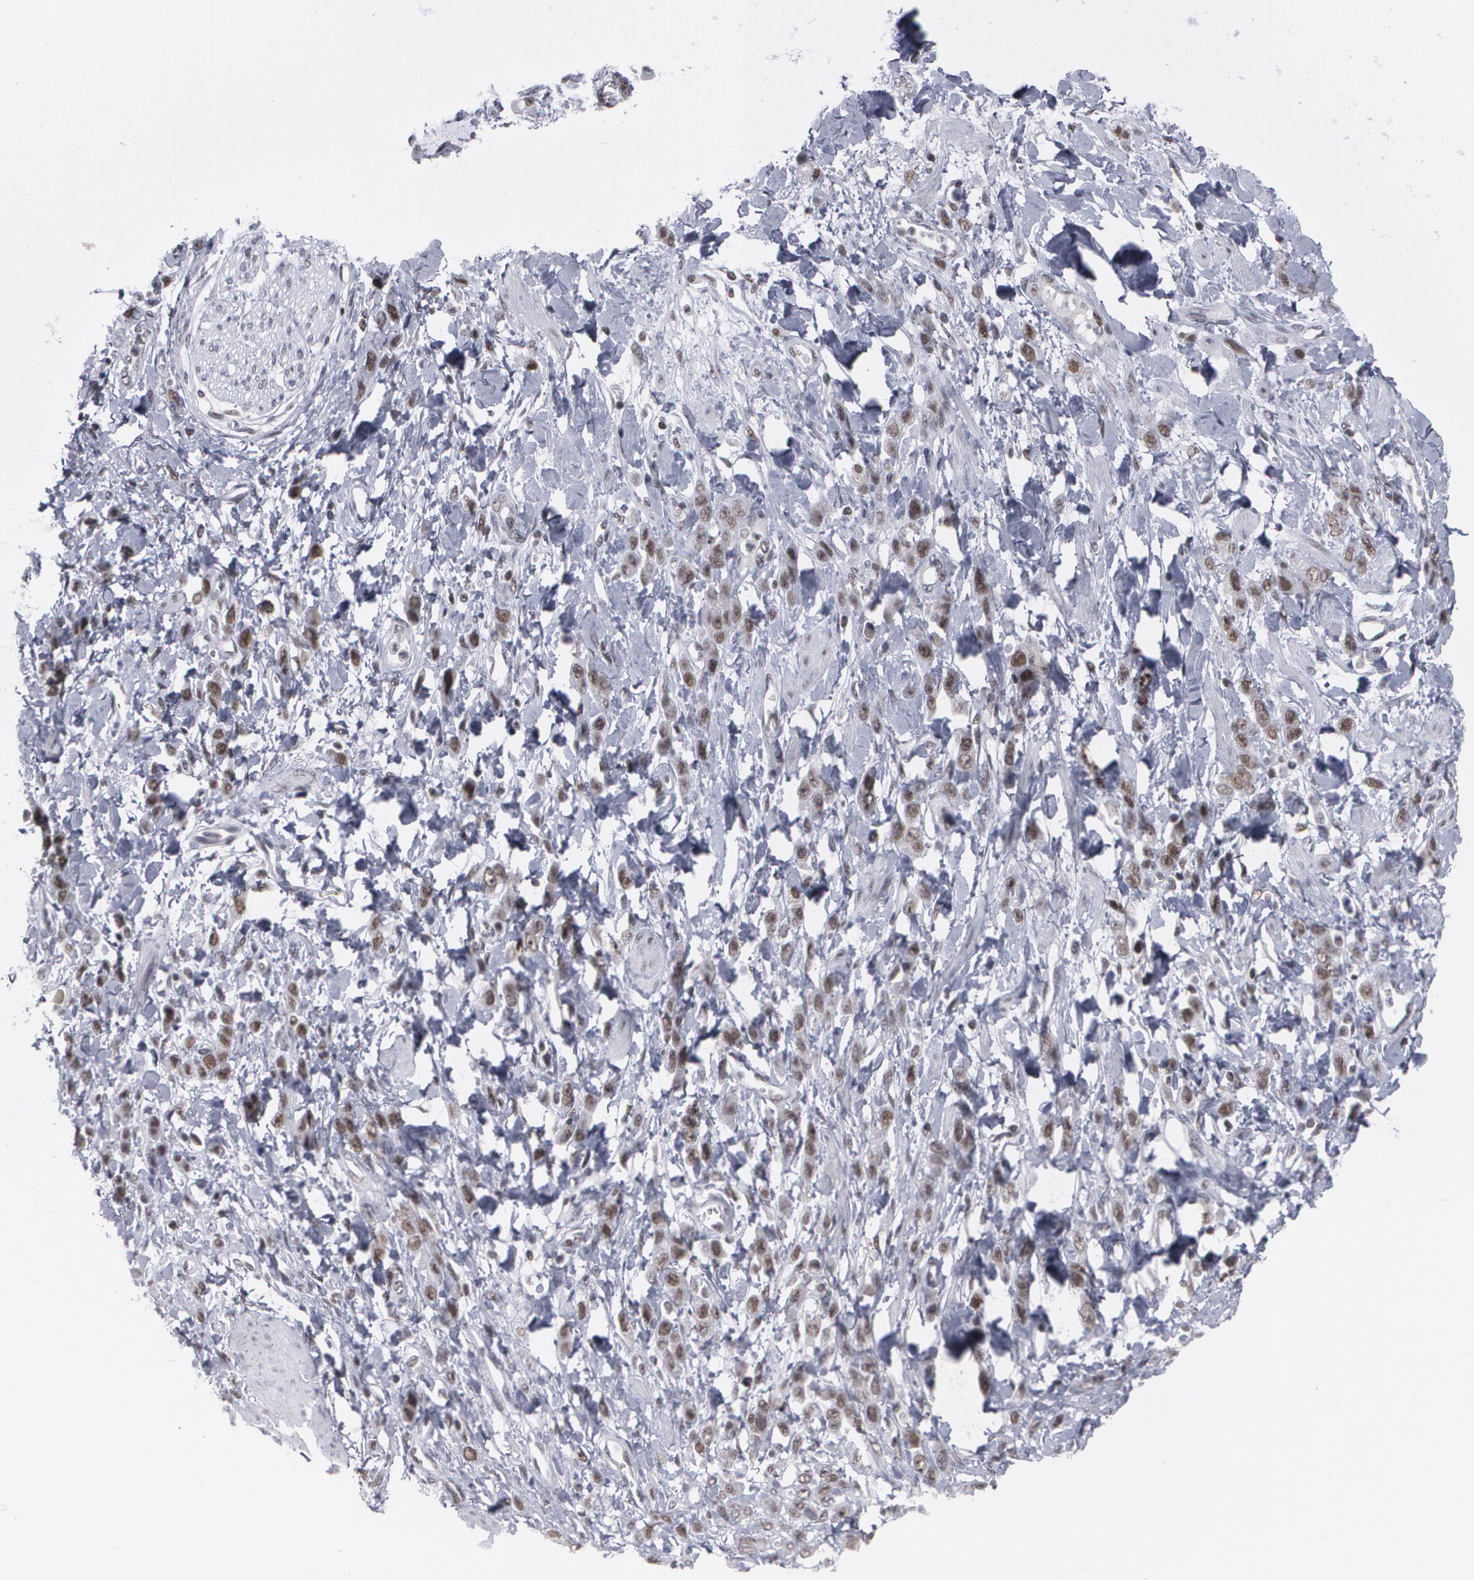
{"staining": {"intensity": "weak", "quantity": "25%-75%", "location": "nuclear"}, "tissue": "stomach cancer", "cell_type": "Tumor cells", "image_type": "cancer", "snomed": [{"axis": "morphology", "description": "Normal tissue, NOS"}, {"axis": "morphology", "description": "Adenocarcinoma, NOS"}, {"axis": "topography", "description": "Stomach"}], "caption": "Protein staining of stomach cancer tissue exhibits weak nuclear expression in about 25%-75% of tumor cells. (DAB (3,3'-diaminobenzidine) = brown stain, brightfield microscopy at high magnification).", "gene": "MCL1", "patient": {"sex": "male", "age": 82}}